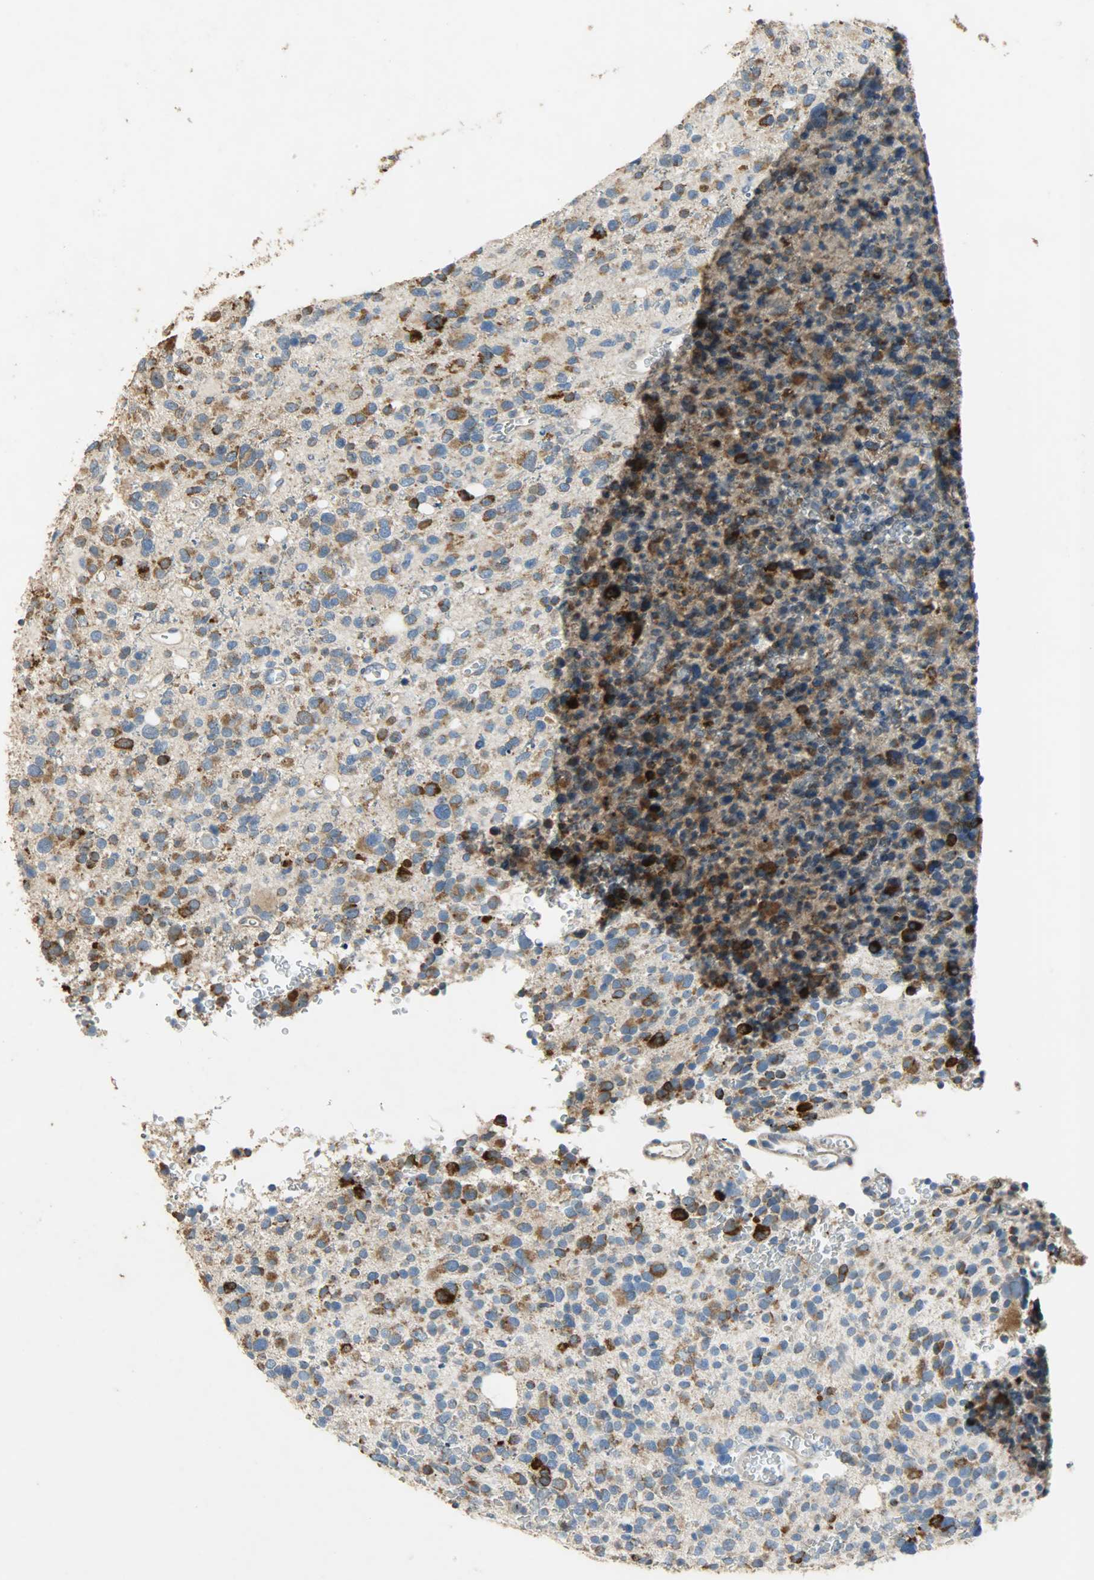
{"staining": {"intensity": "moderate", "quantity": ">75%", "location": "cytoplasmic/membranous"}, "tissue": "glioma", "cell_type": "Tumor cells", "image_type": "cancer", "snomed": [{"axis": "morphology", "description": "Glioma, malignant, High grade"}, {"axis": "topography", "description": "Brain"}], "caption": "IHC staining of glioma, which exhibits medium levels of moderate cytoplasmic/membranous positivity in about >75% of tumor cells indicating moderate cytoplasmic/membranous protein expression. The staining was performed using DAB (brown) for protein detection and nuclei were counterstained in hematoxylin (blue).", "gene": "HSPA5", "patient": {"sex": "male", "age": 48}}